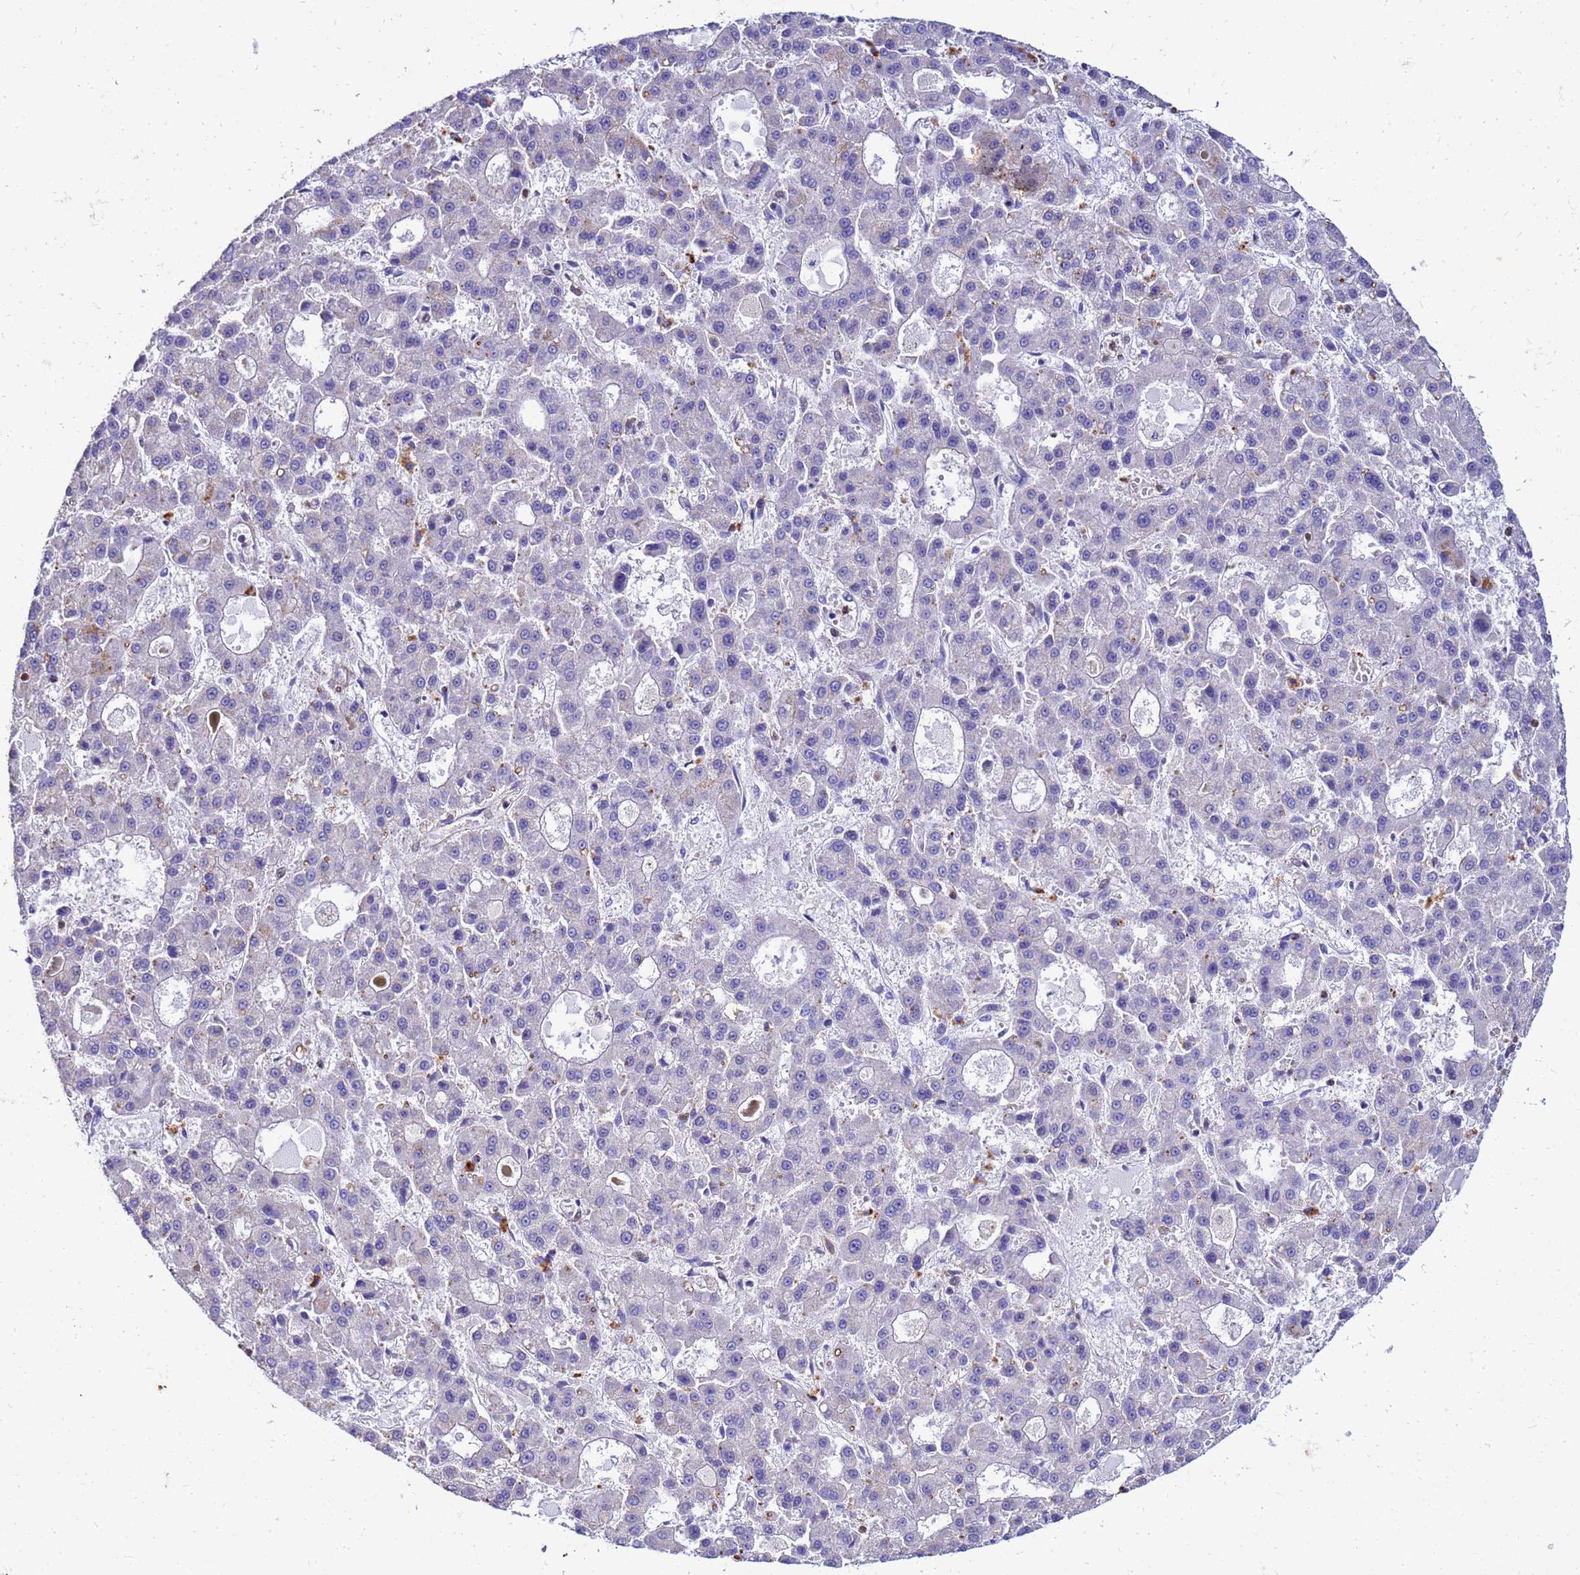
{"staining": {"intensity": "negative", "quantity": "none", "location": "none"}, "tissue": "liver cancer", "cell_type": "Tumor cells", "image_type": "cancer", "snomed": [{"axis": "morphology", "description": "Carcinoma, Hepatocellular, NOS"}, {"axis": "topography", "description": "Liver"}], "caption": "This micrograph is of liver cancer stained with immunohistochemistry (IHC) to label a protein in brown with the nuclei are counter-stained blue. There is no staining in tumor cells. (DAB (3,3'-diaminobenzidine) IHC, high magnification).", "gene": "DBNDD2", "patient": {"sex": "male", "age": 70}}